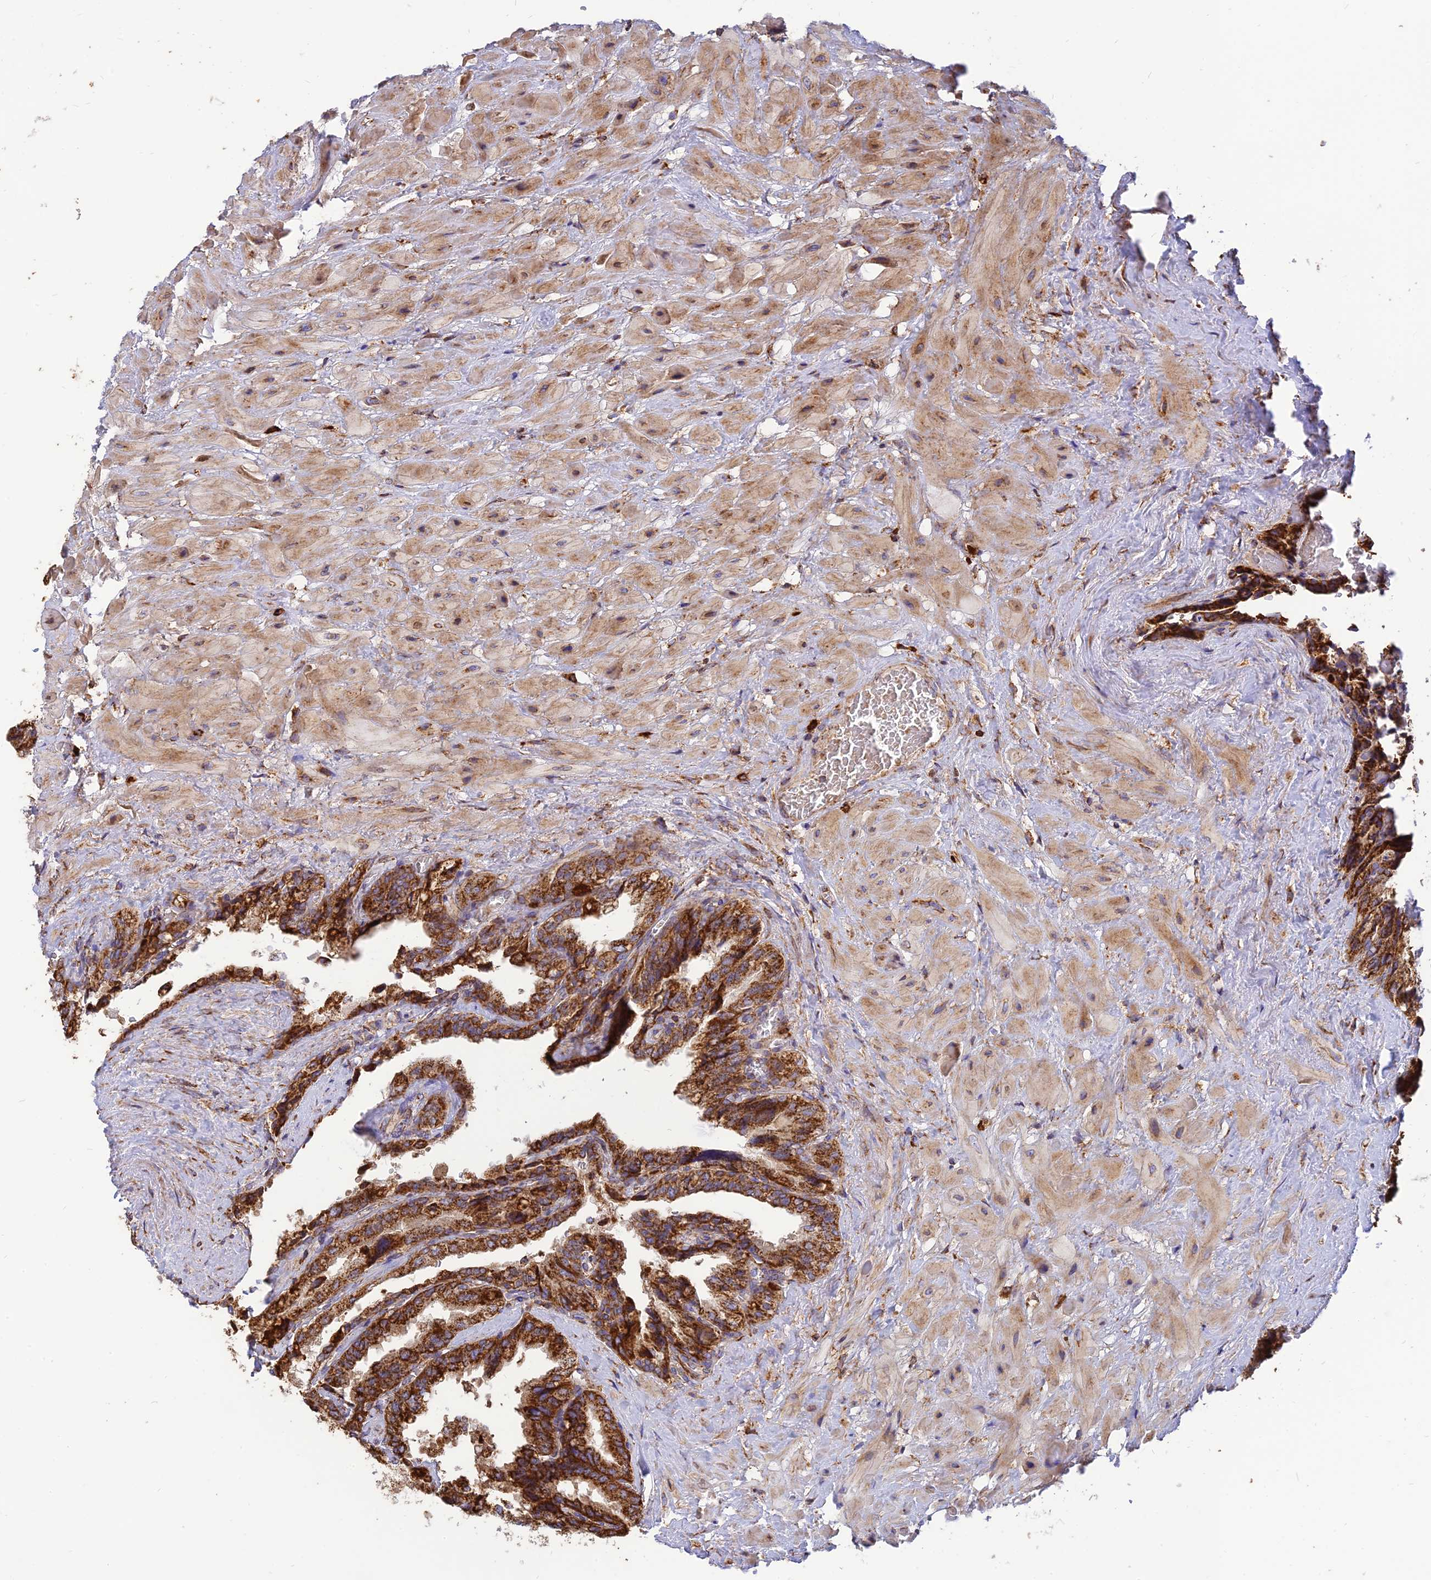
{"staining": {"intensity": "strong", "quantity": ">75%", "location": "cytoplasmic/membranous"}, "tissue": "seminal vesicle", "cell_type": "Glandular cells", "image_type": "normal", "snomed": [{"axis": "morphology", "description": "Normal tissue, NOS"}, {"axis": "topography", "description": "Seminal veicle"}, {"axis": "topography", "description": "Peripheral nerve tissue"}], "caption": "A high amount of strong cytoplasmic/membranous expression is appreciated in approximately >75% of glandular cells in normal seminal vesicle.", "gene": "THUMPD2", "patient": {"sex": "male", "age": 60}}